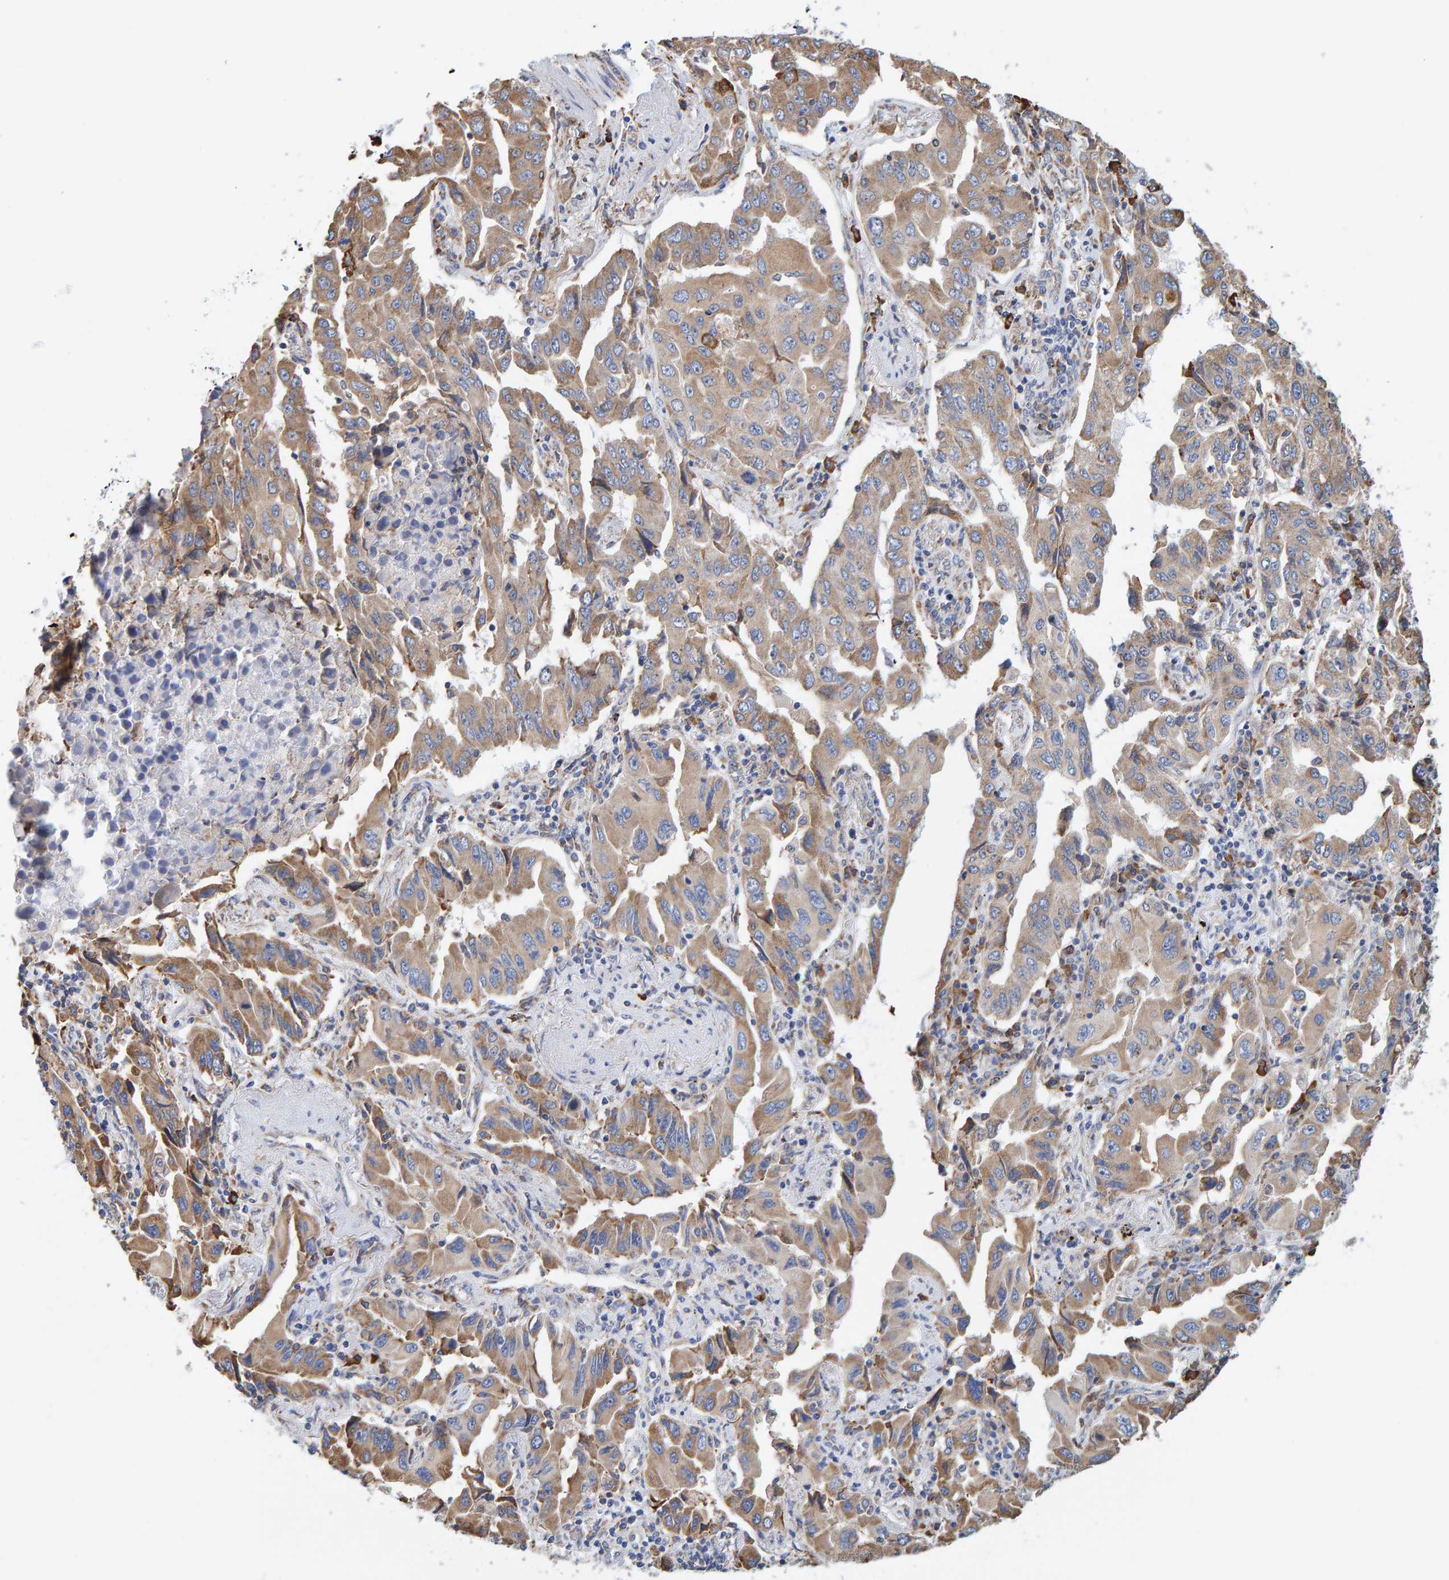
{"staining": {"intensity": "moderate", "quantity": ">75%", "location": "cytoplasmic/membranous"}, "tissue": "lung cancer", "cell_type": "Tumor cells", "image_type": "cancer", "snomed": [{"axis": "morphology", "description": "Adenocarcinoma, NOS"}, {"axis": "topography", "description": "Lung"}], "caption": "Immunohistochemical staining of human adenocarcinoma (lung) shows moderate cytoplasmic/membranous protein staining in about >75% of tumor cells.", "gene": "SGPL1", "patient": {"sex": "female", "age": 65}}